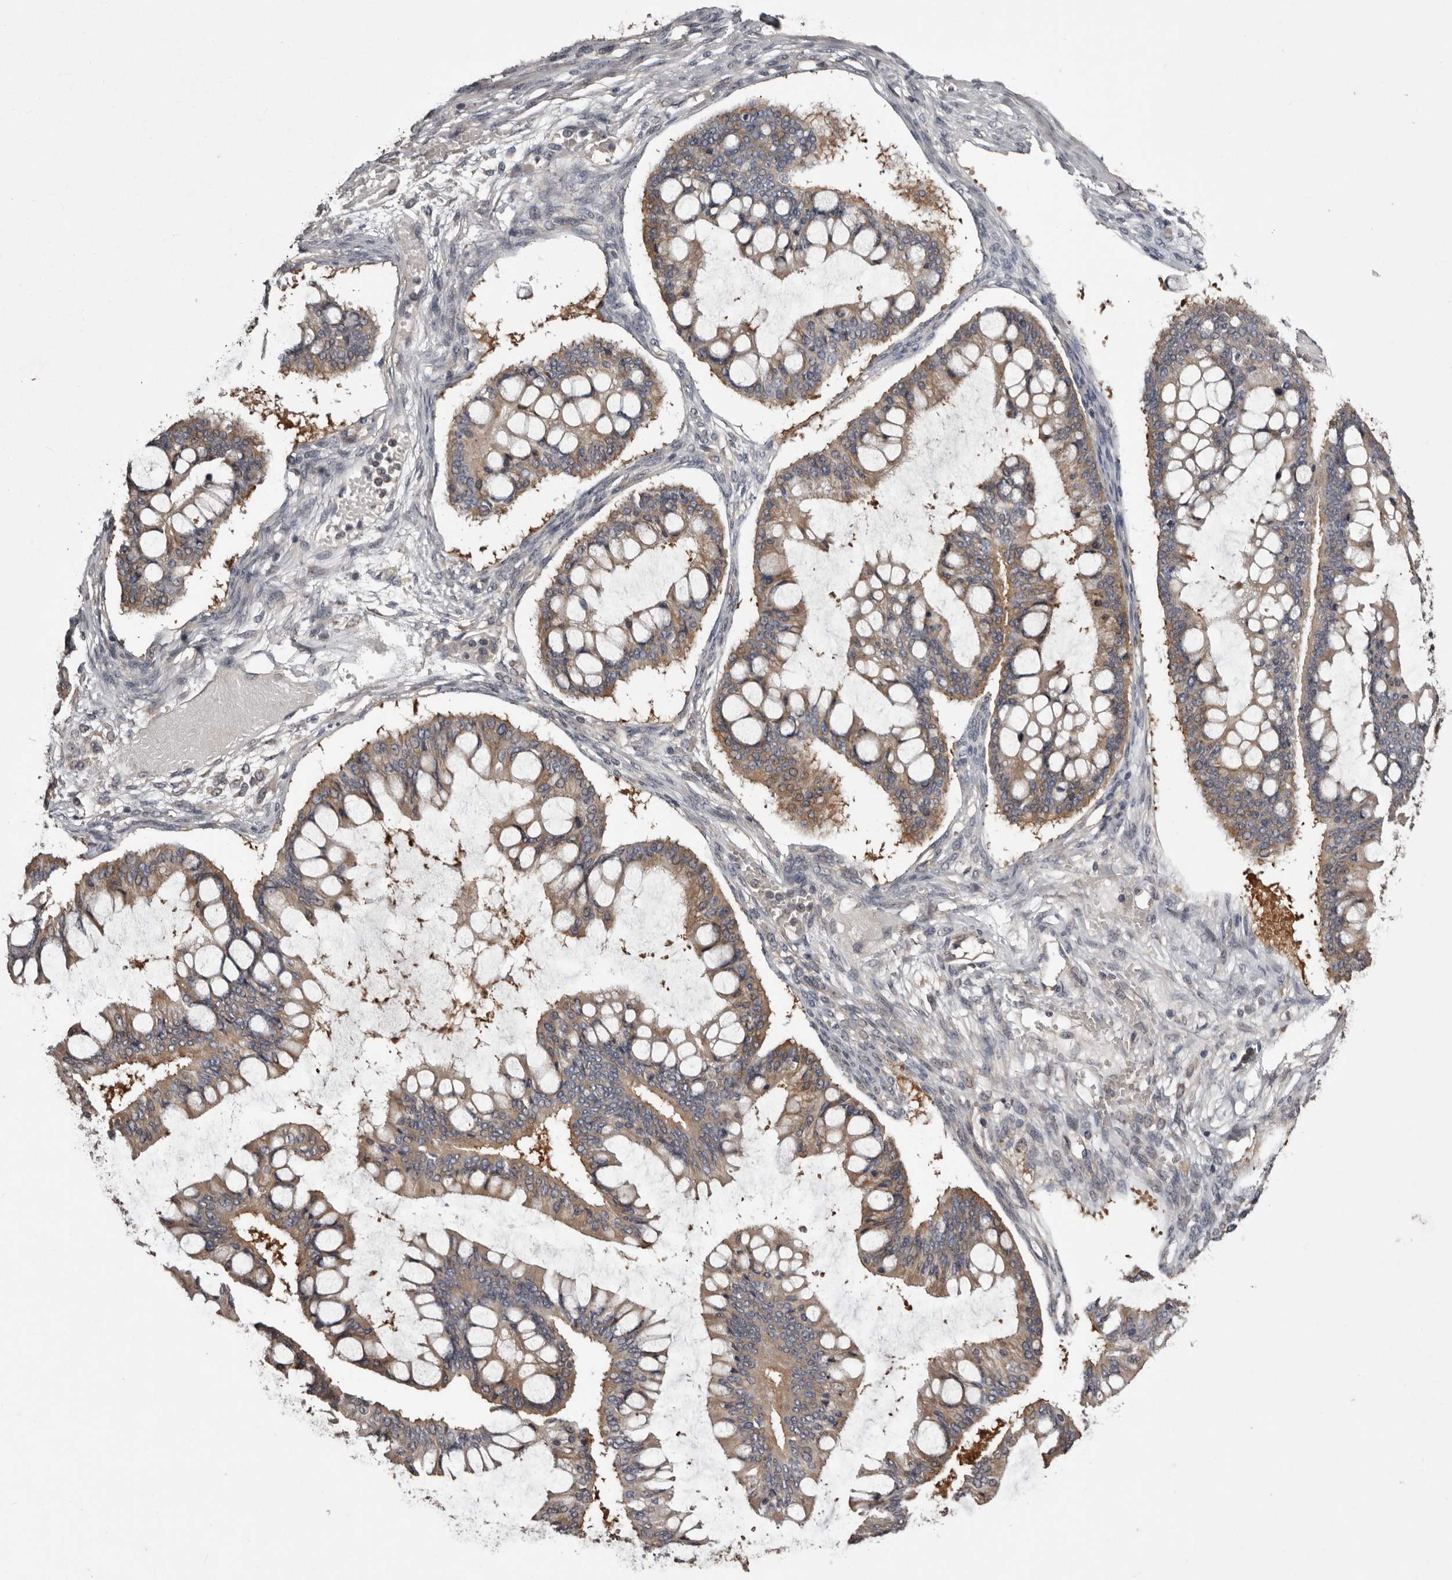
{"staining": {"intensity": "moderate", "quantity": ">75%", "location": "cytoplasmic/membranous"}, "tissue": "ovarian cancer", "cell_type": "Tumor cells", "image_type": "cancer", "snomed": [{"axis": "morphology", "description": "Cystadenocarcinoma, mucinous, NOS"}, {"axis": "topography", "description": "Ovary"}], "caption": "Immunohistochemistry histopathology image of human ovarian cancer (mucinous cystadenocarcinoma) stained for a protein (brown), which displays medium levels of moderate cytoplasmic/membranous expression in about >75% of tumor cells.", "gene": "DARS1", "patient": {"sex": "female", "age": 73}}